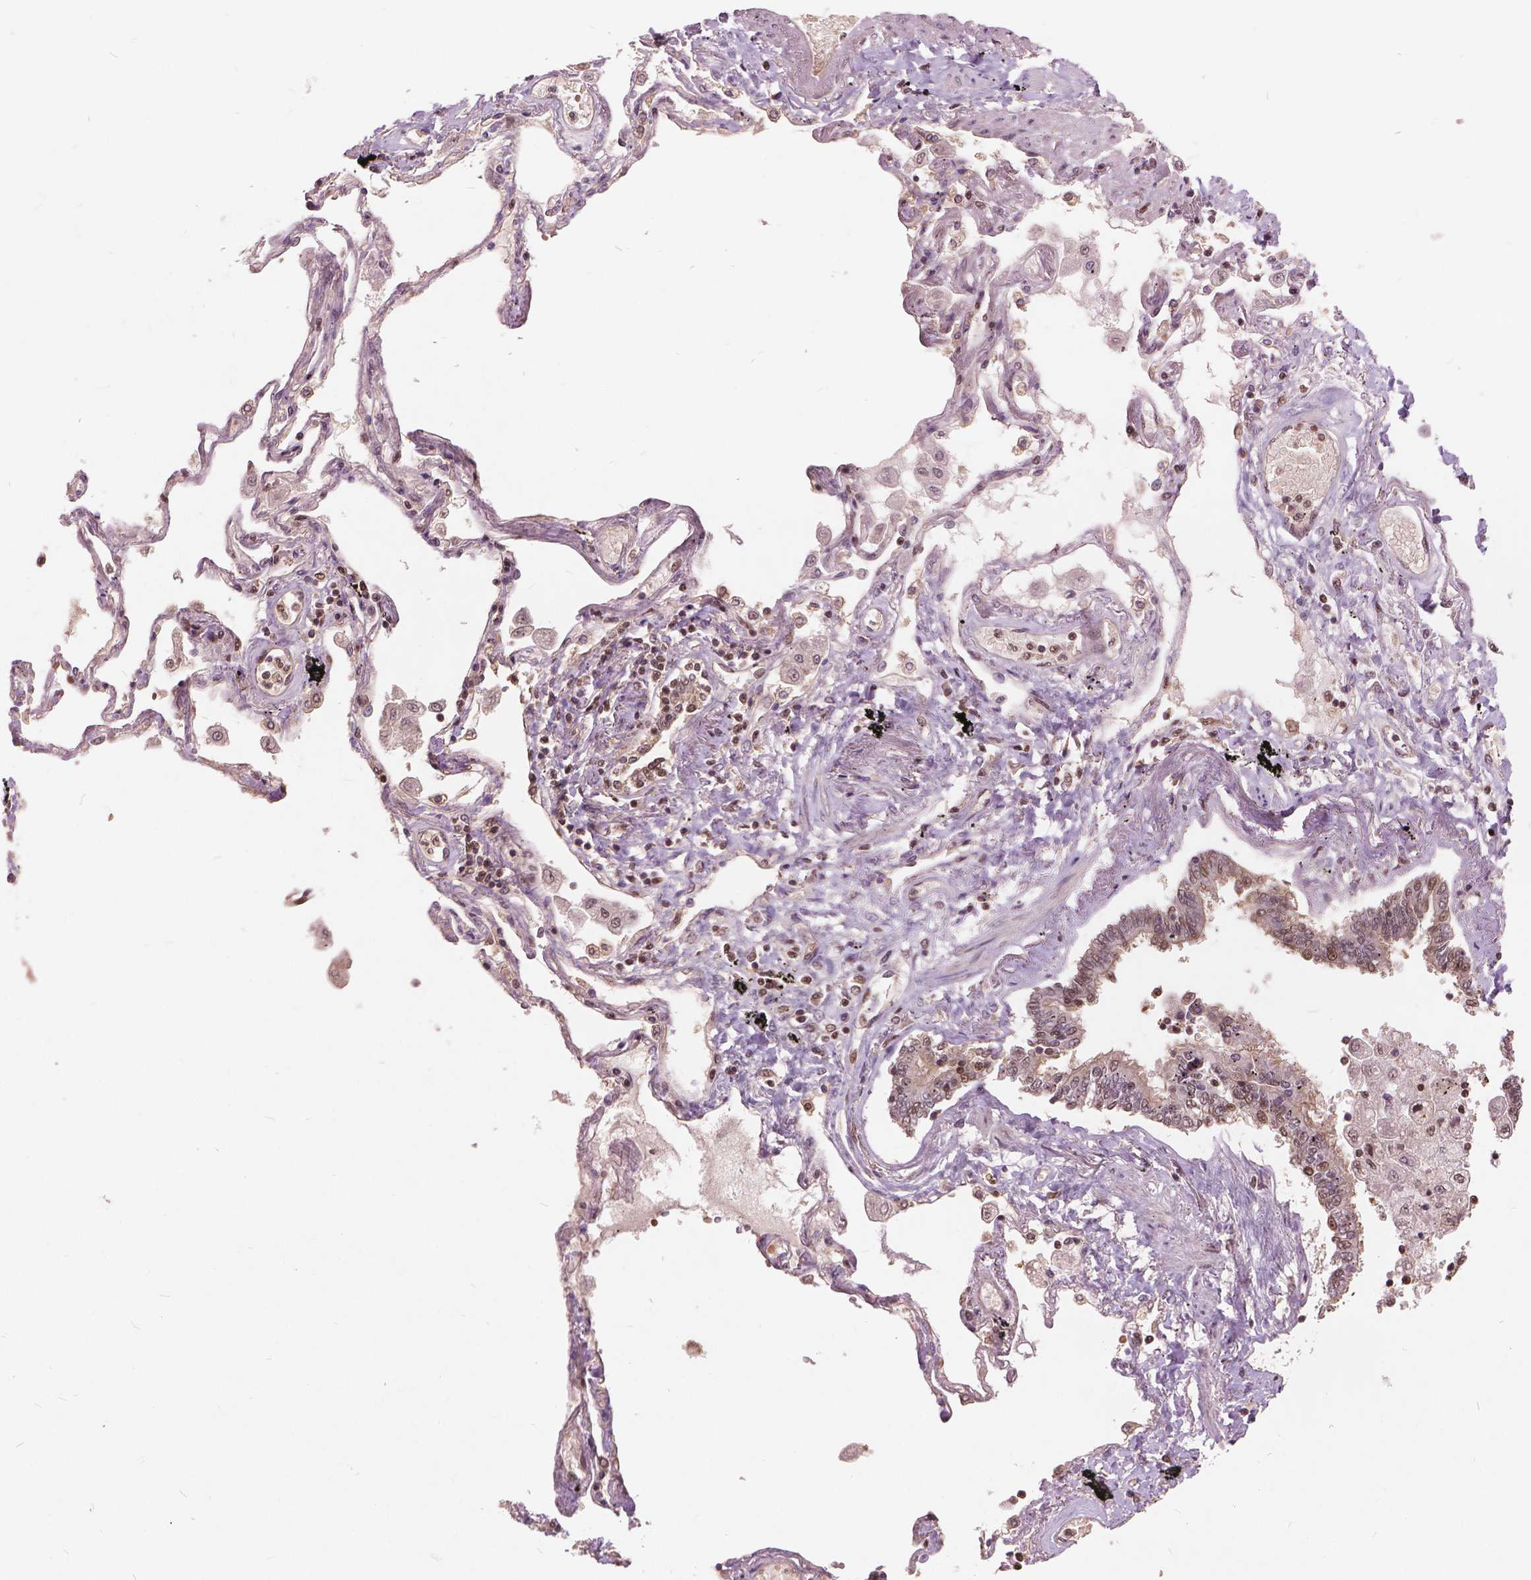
{"staining": {"intensity": "strong", "quantity": "25%-75%", "location": "nuclear"}, "tissue": "lung", "cell_type": "Alveolar cells", "image_type": "normal", "snomed": [{"axis": "morphology", "description": "Normal tissue, NOS"}, {"axis": "morphology", "description": "Adenocarcinoma, NOS"}, {"axis": "topography", "description": "Cartilage tissue"}, {"axis": "topography", "description": "Lung"}], "caption": "Alveolar cells reveal strong nuclear staining in about 25%-75% of cells in normal lung.", "gene": "ANP32A", "patient": {"sex": "female", "age": 67}}